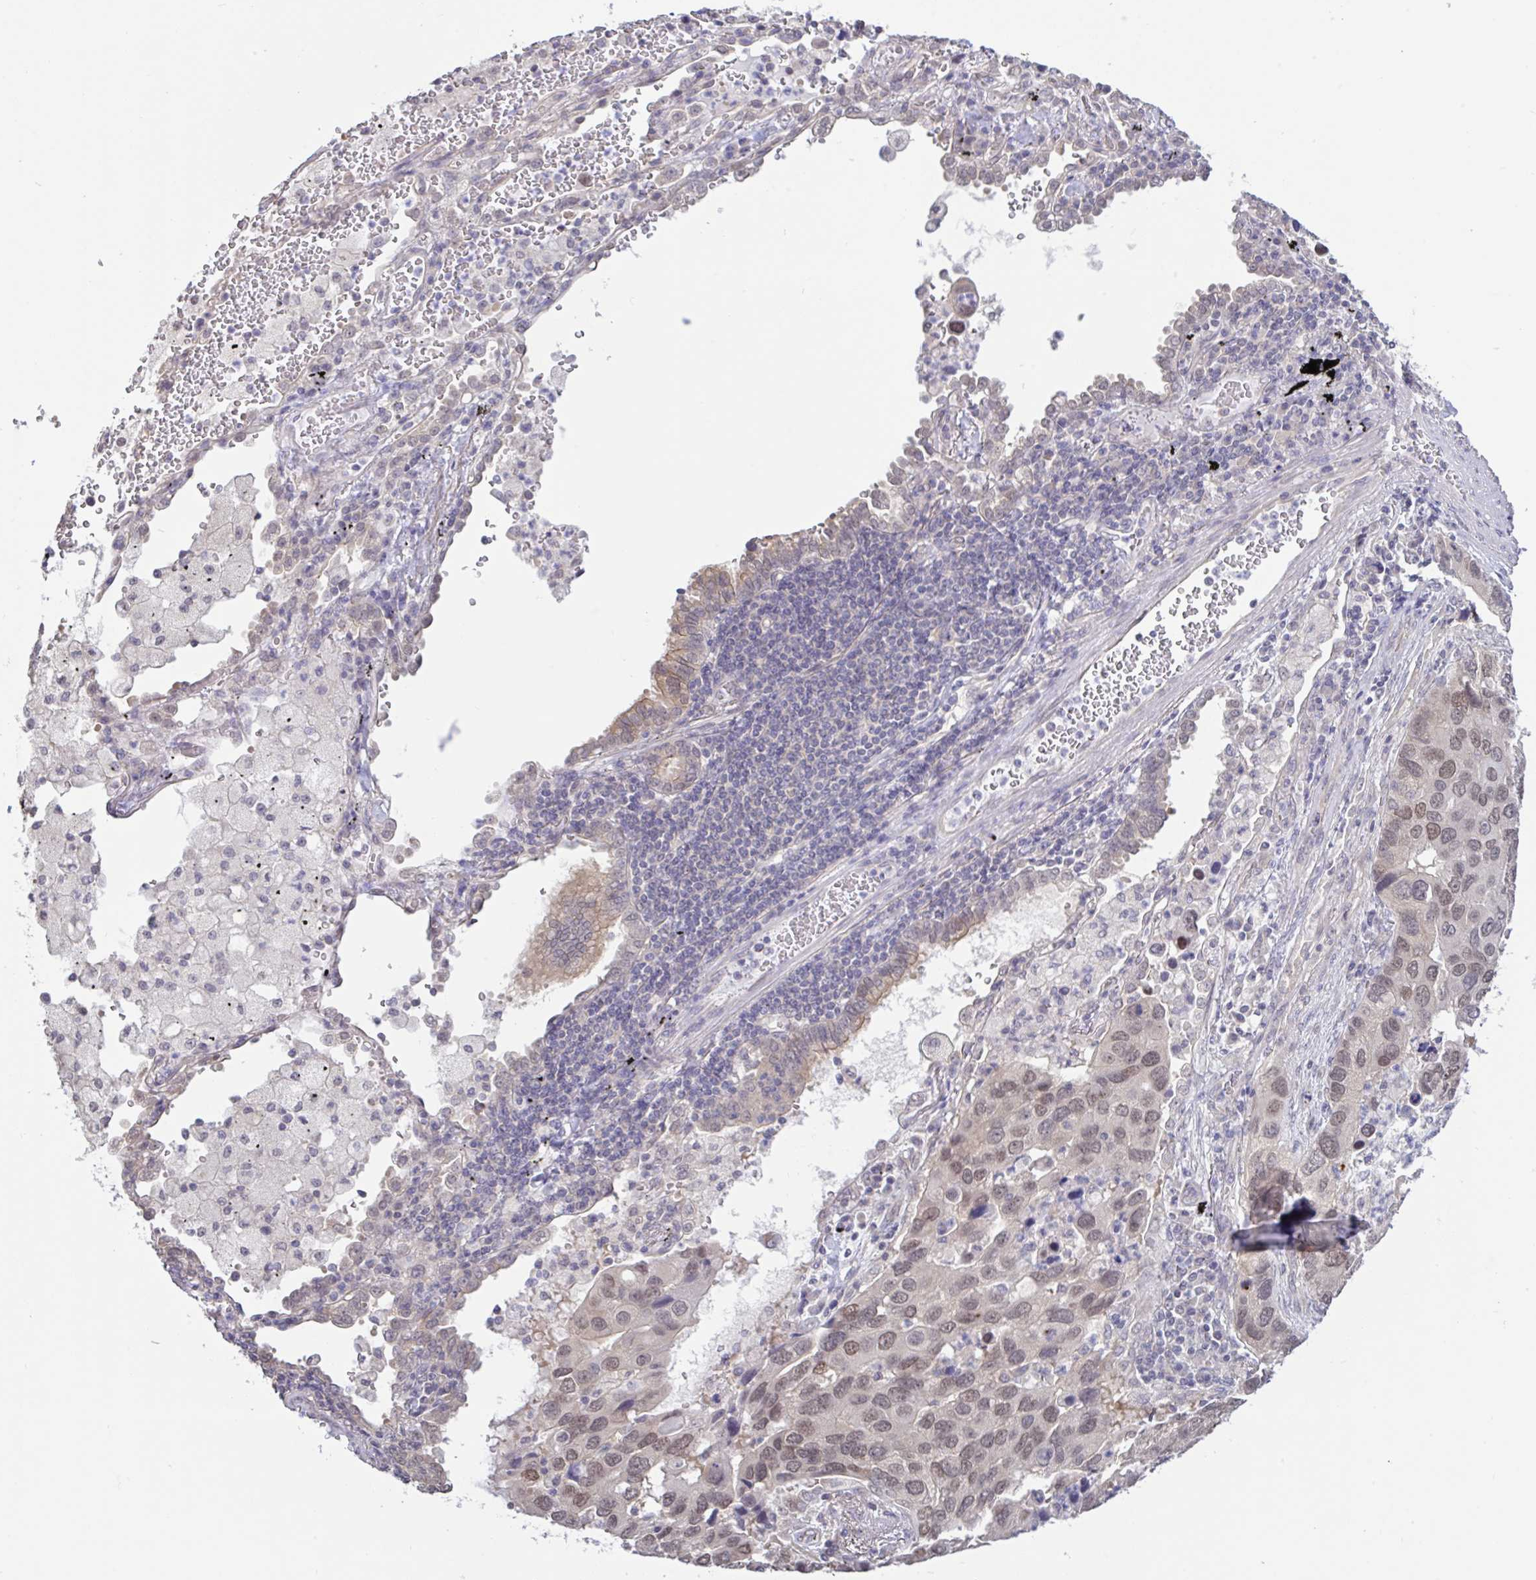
{"staining": {"intensity": "moderate", "quantity": ">75%", "location": "nuclear"}, "tissue": "lung cancer", "cell_type": "Tumor cells", "image_type": "cancer", "snomed": [{"axis": "morphology", "description": "Aneuploidy"}, {"axis": "morphology", "description": "Adenocarcinoma, NOS"}, {"axis": "topography", "description": "Lymph node"}, {"axis": "topography", "description": "Lung"}], "caption": "Immunohistochemistry photomicrograph of neoplastic tissue: adenocarcinoma (lung) stained using IHC shows medium levels of moderate protein expression localized specifically in the nuclear of tumor cells, appearing as a nuclear brown color.", "gene": "HYPK", "patient": {"sex": "female", "age": 74}}